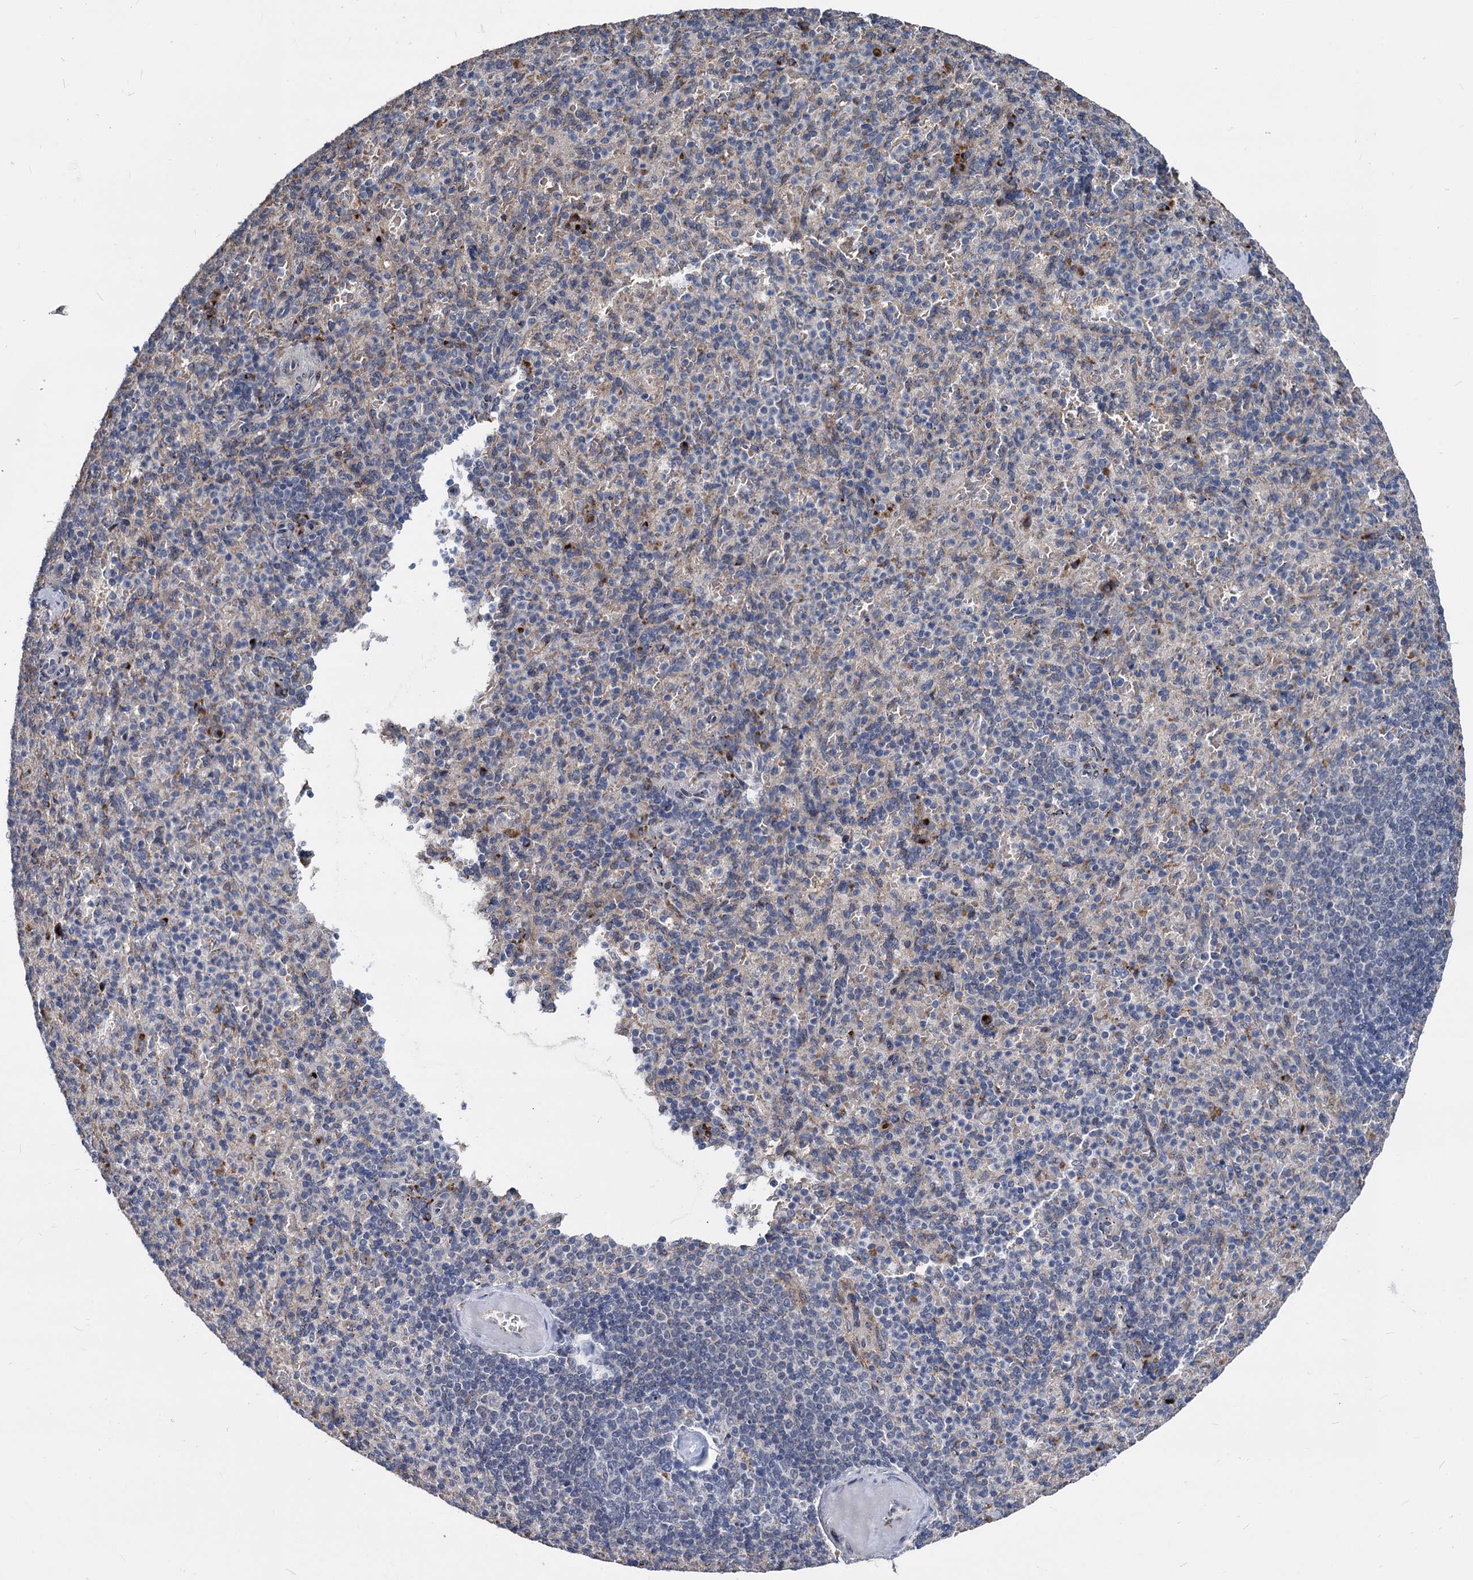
{"staining": {"intensity": "negative", "quantity": "none", "location": "none"}, "tissue": "spleen", "cell_type": "Cells in red pulp", "image_type": "normal", "snomed": [{"axis": "morphology", "description": "Normal tissue, NOS"}, {"axis": "topography", "description": "Spleen"}], "caption": "Immunohistochemistry (IHC) of normal human spleen displays no staining in cells in red pulp.", "gene": "SMAGP", "patient": {"sex": "female", "age": 74}}